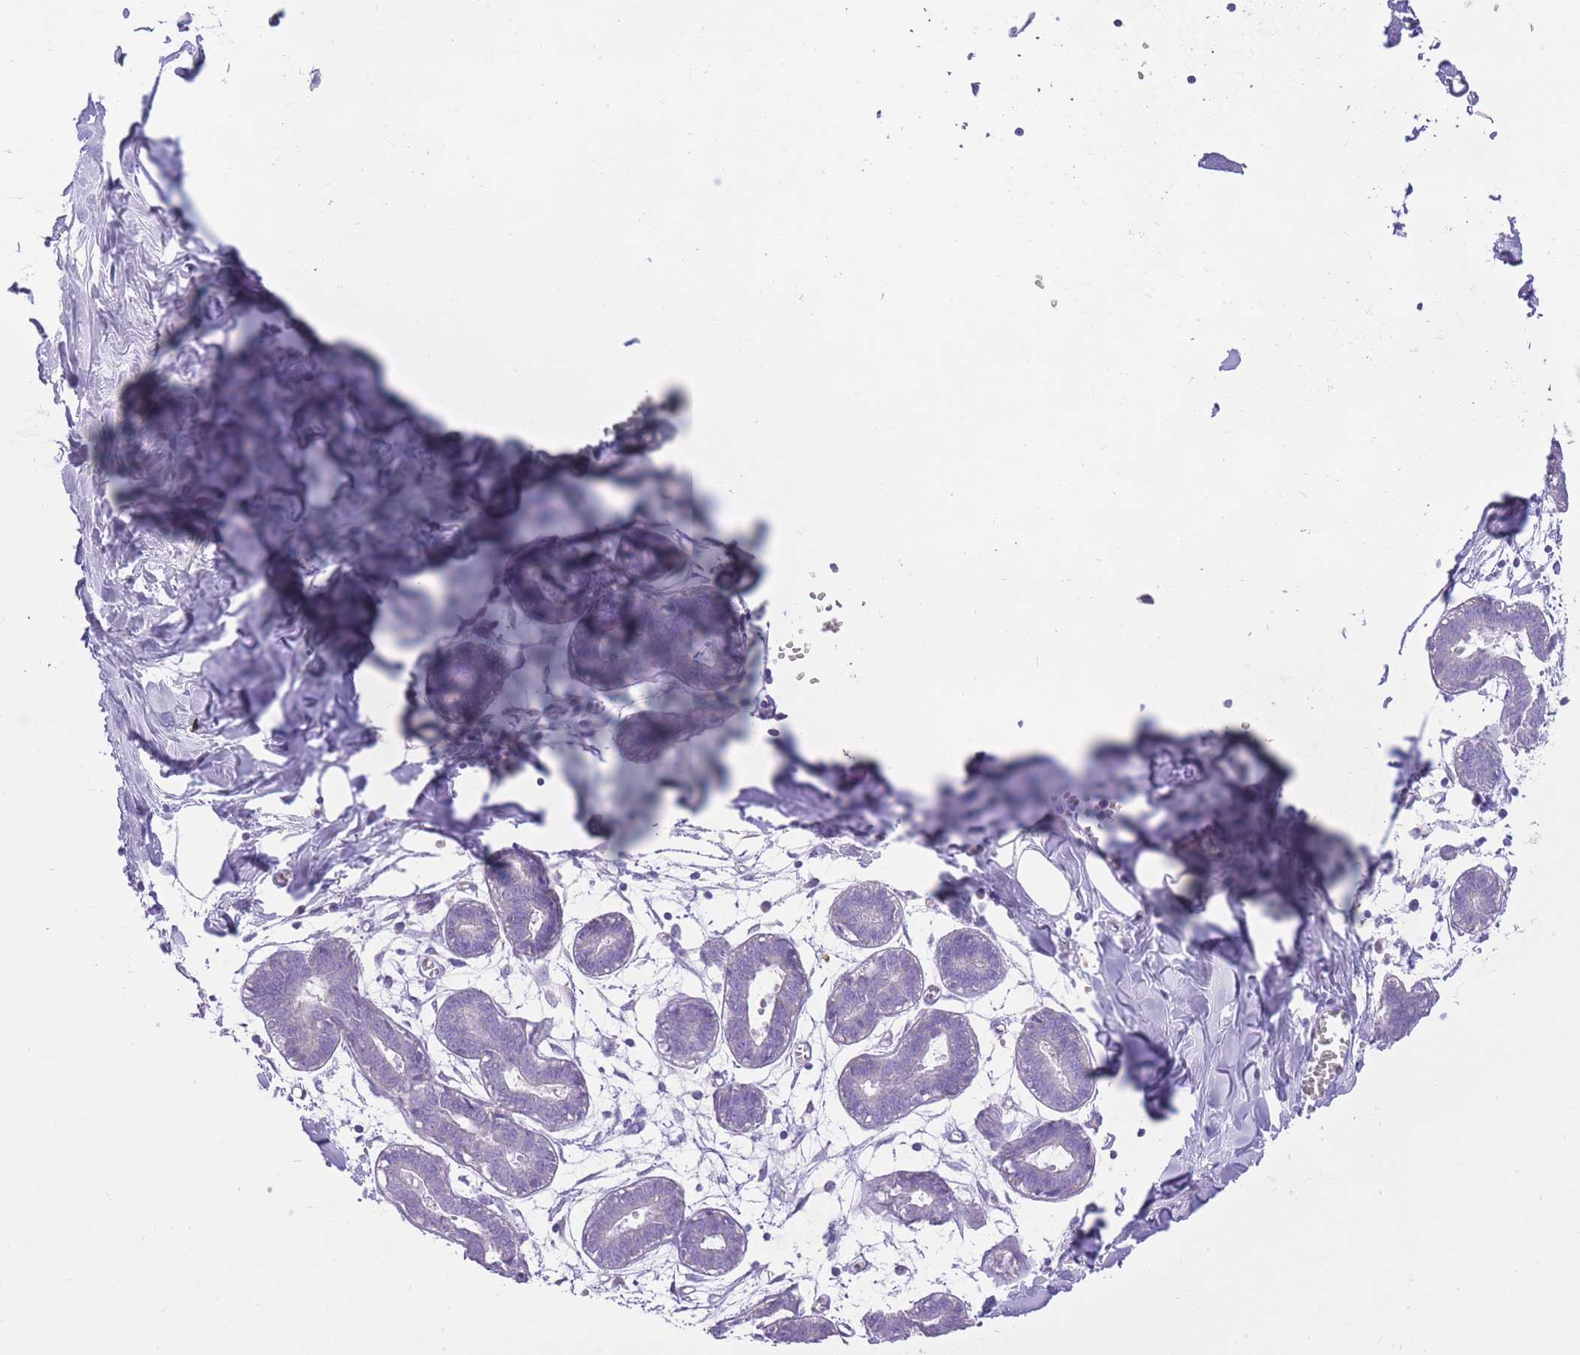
{"staining": {"intensity": "negative", "quantity": "none", "location": "none"}, "tissue": "breast", "cell_type": "Adipocytes", "image_type": "normal", "snomed": [{"axis": "morphology", "description": "Normal tissue, NOS"}, {"axis": "topography", "description": "Breast"}], "caption": "Photomicrograph shows no significant protein positivity in adipocytes of benign breast.", "gene": "SLC4A4", "patient": {"sex": "female", "age": 27}}